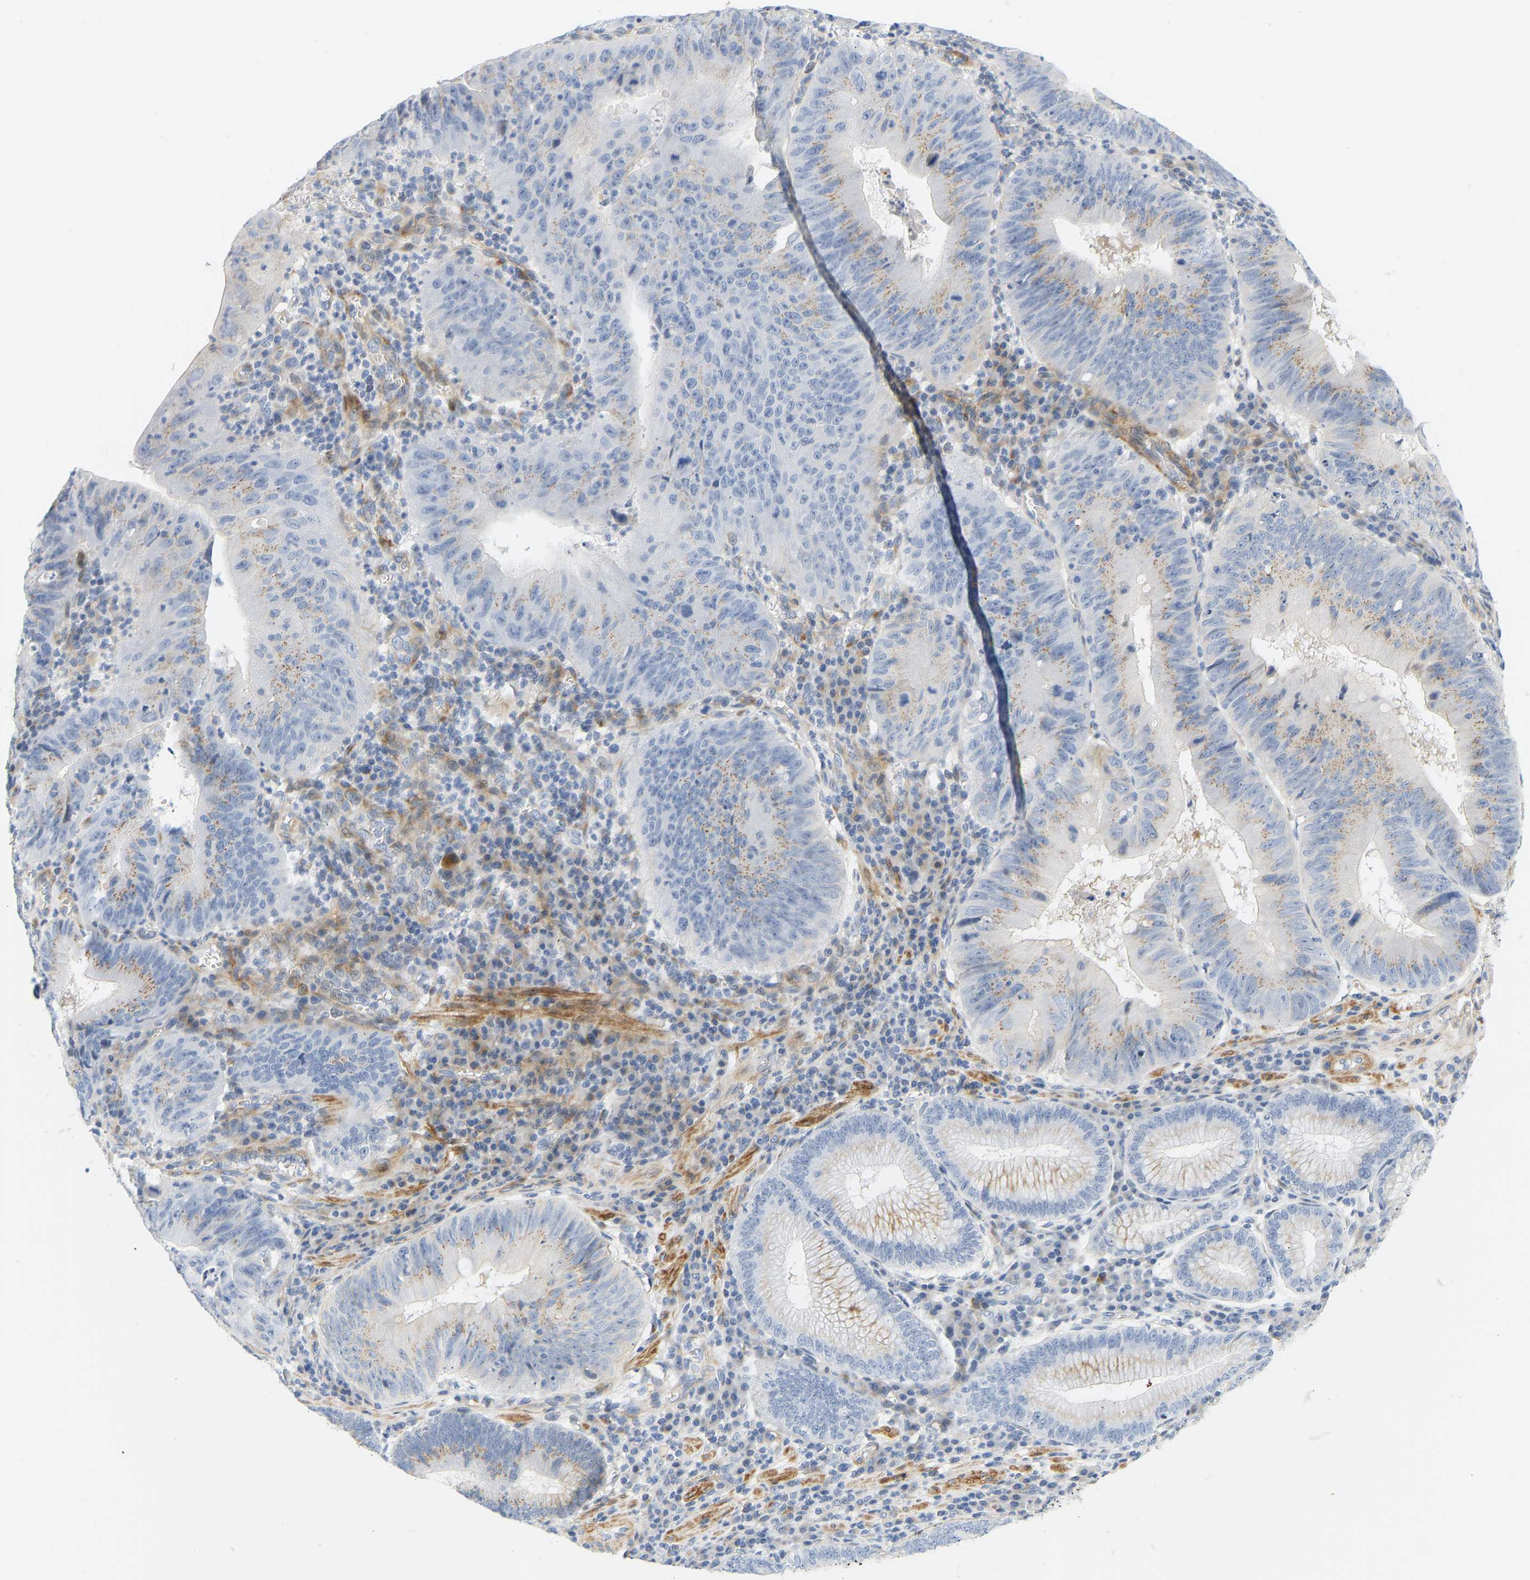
{"staining": {"intensity": "moderate", "quantity": "25%-75%", "location": "cytoplasmic/membranous"}, "tissue": "stomach cancer", "cell_type": "Tumor cells", "image_type": "cancer", "snomed": [{"axis": "morphology", "description": "Adenocarcinoma, NOS"}, {"axis": "topography", "description": "Stomach"}], "caption": "Adenocarcinoma (stomach) stained with a protein marker shows moderate staining in tumor cells.", "gene": "SLC30A7", "patient": {"sex": "male", "age": 59}}